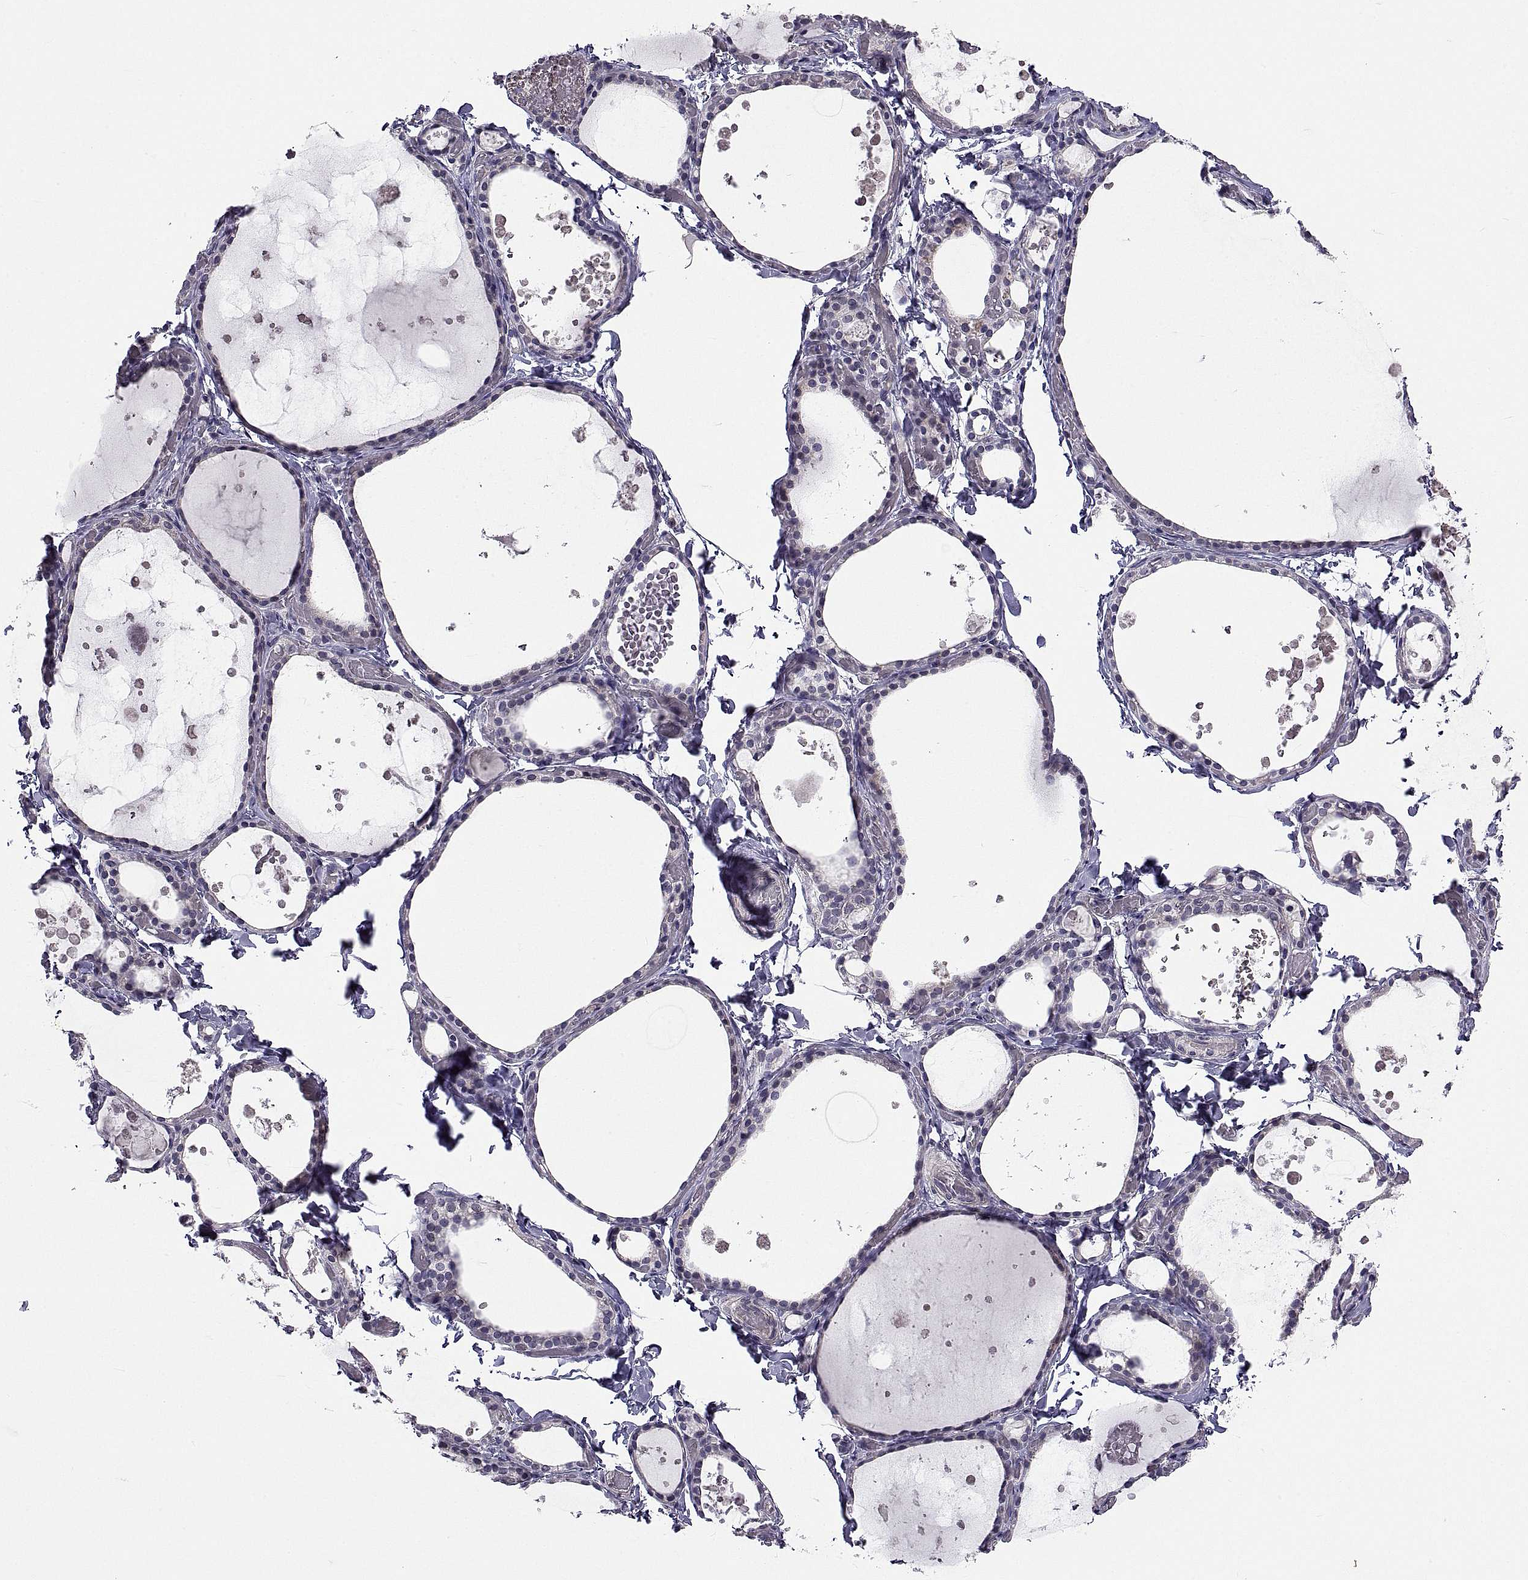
{"staining": {"intensity": "negative", "quantity": "none", "location": "none"}, "tissue": "thyroid gland", "cell_type": "Glandular cells", "image_type": "normal", "snomed": [{"axis": "morphology", "description": "Normal tissue, NOS"}, {"axis": "topography", "description": "Thyroid gland"}], "caption": "A high-resolution image shows IHC staining of normal thyroid gland, which shows no significant positivity in glandular cells. Nuclei are stained in blue.", "gene": "NPTX2", "patient": {"sex": "female", "age": 56}}